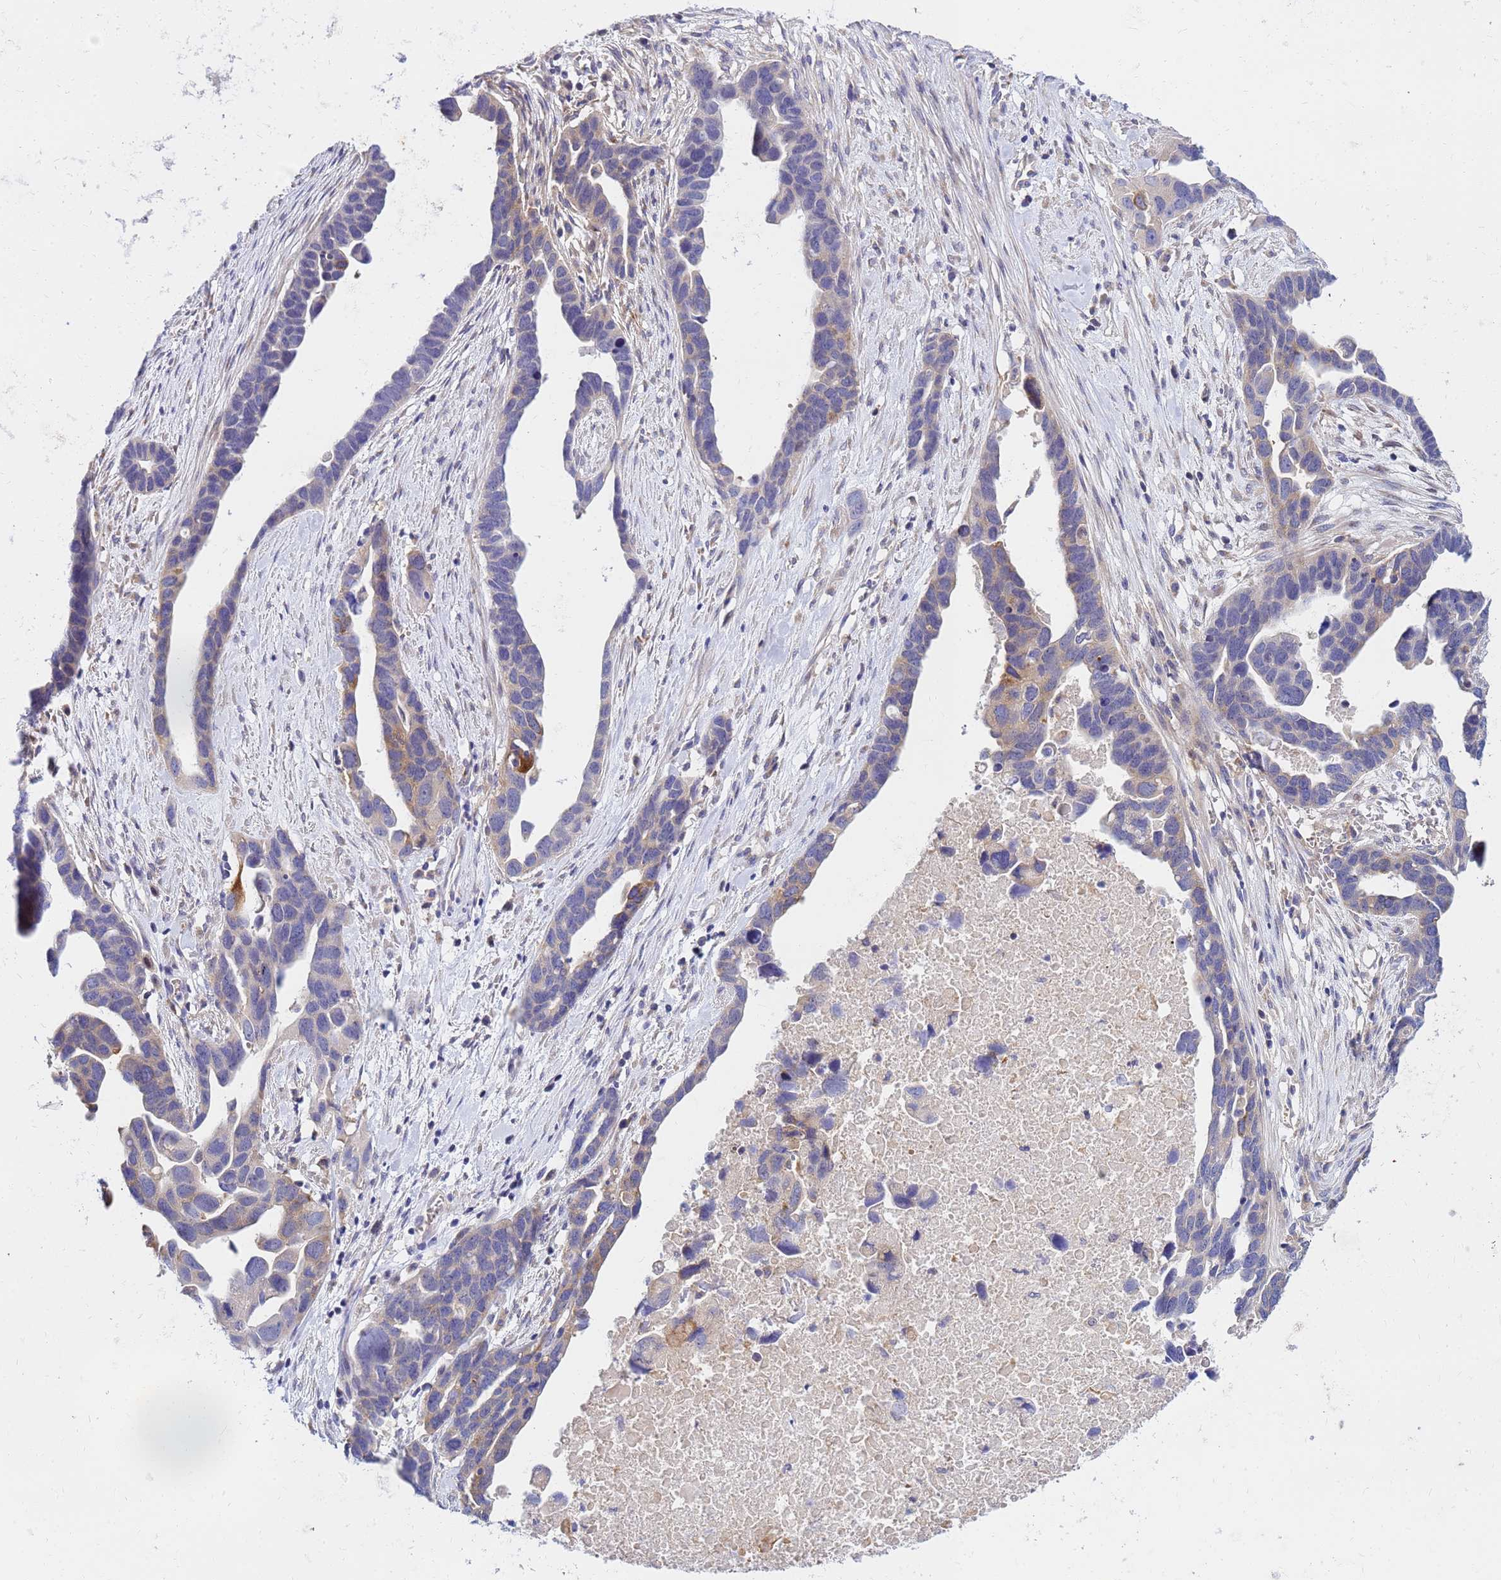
{"staining": {"intensity": "moderate", "quantity": "<25%", "location": "cytoplasmic/membranous"}, "tissue": "ovarian cancer", "cell_type": "Tumor cells", "image_type": "cancer", "snomed": [{"axis": "morphology", "description": "Cystadenocarcinoma, serous, NOS"}, {"axis": "topography", "description": "Ovary"}], "caption": "Immunohistochemical staining of ovarian cancer reveals low levels of moderate cytoplasmic/membranous expression in about <25% of tumor cells.", "gene": "HERC5", "patient": {"sex": "female", "age": 54}}